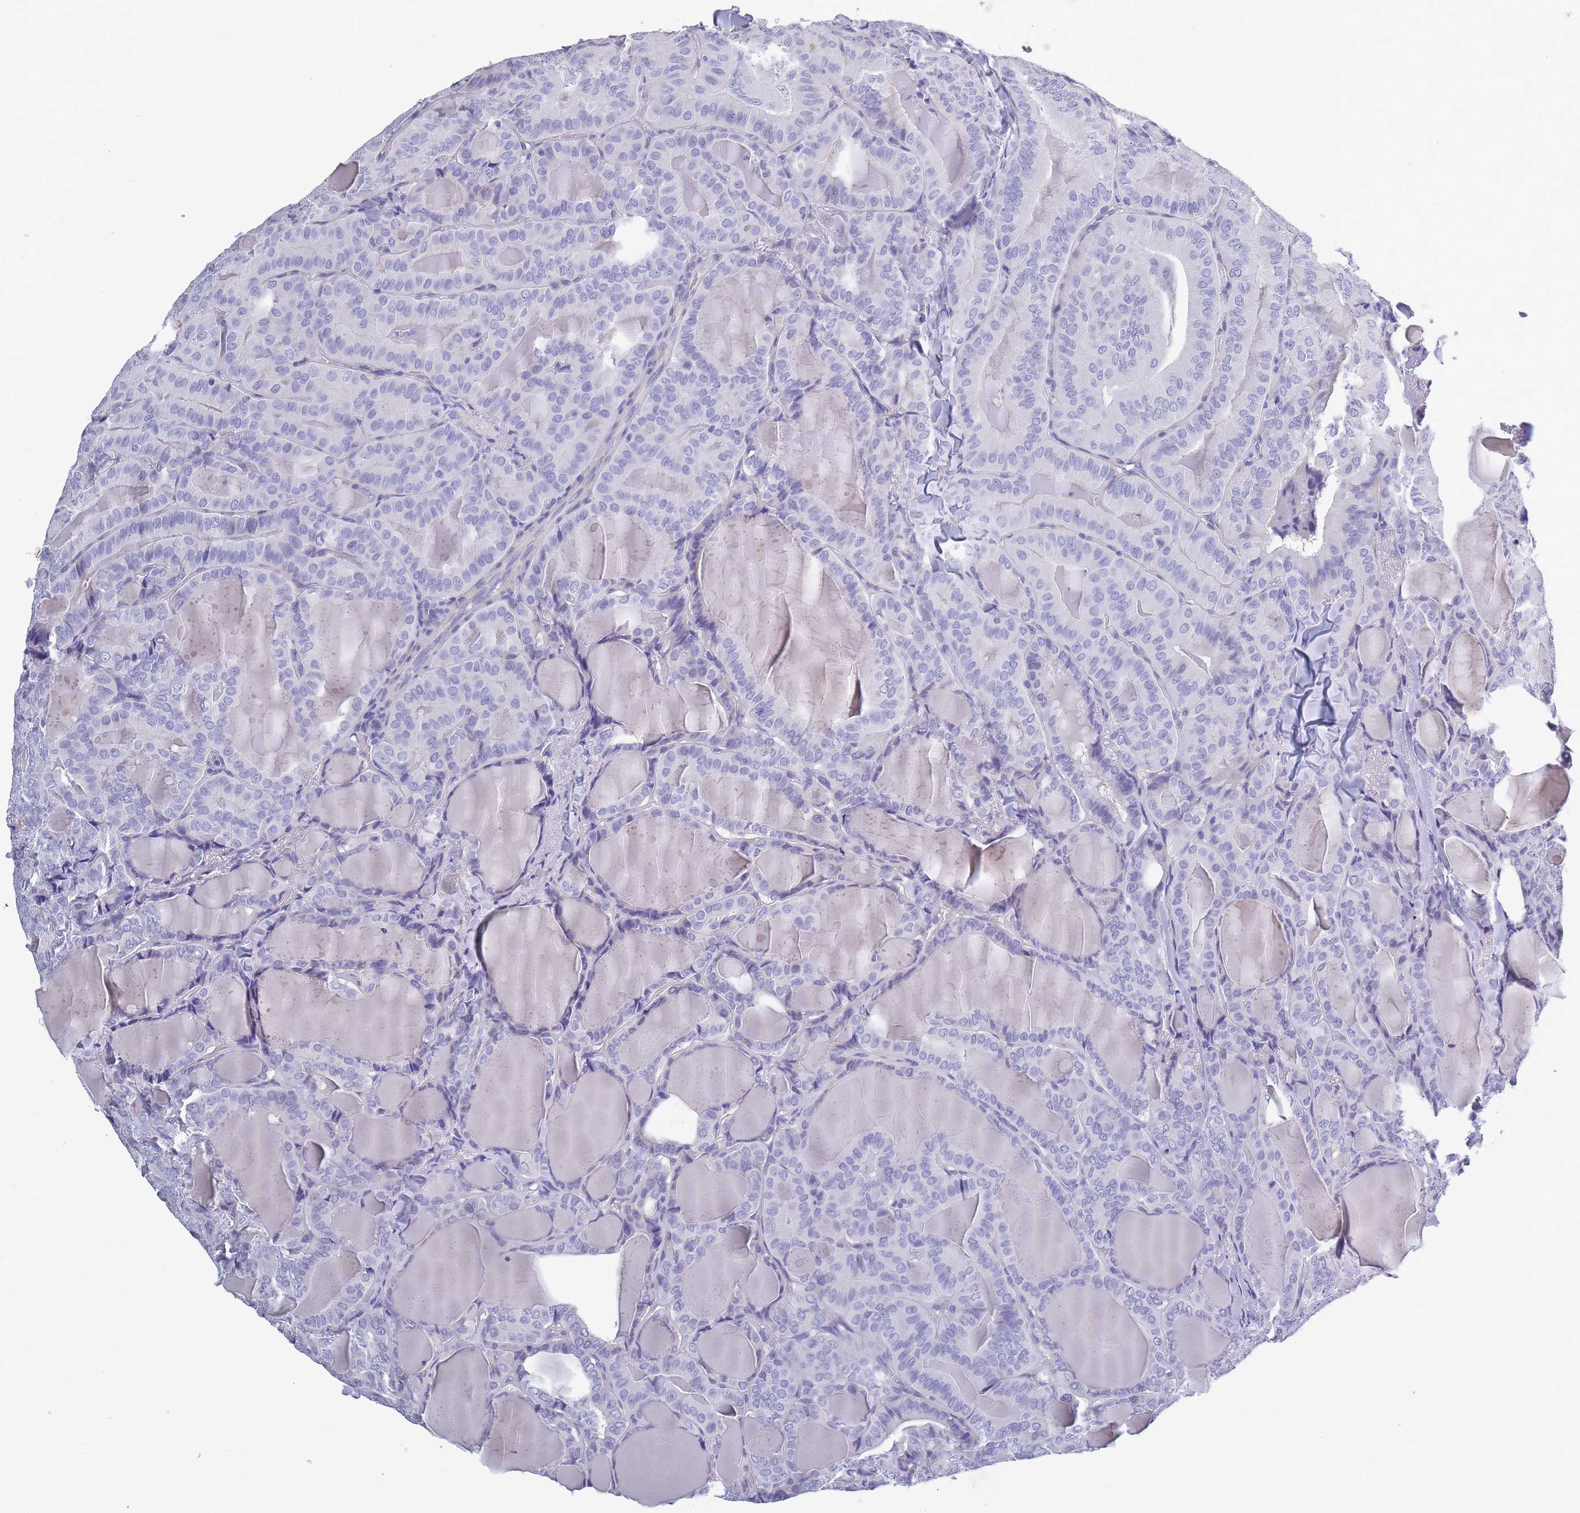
{"staining": {"intensity": "negative", "quantity": "none", "location": "none"}, "tissue": "thyroid cancer", "cell_type": "Tumor cells", "image_type": "cancer", "snomed": [{"axis": "morphology", "description": "Papillary adenocarcinoma, NOS"}, {"axis": "topography", "description": "Thyroid gland"}], "caption": "Human papillary adenocarcinoma (thyroid) stained for a protein using immunohistochemistry (IHC) reveals no staining in tumor cells.", "gene": "OR4C5", "patient": {"sex": "female", "age": 68}}